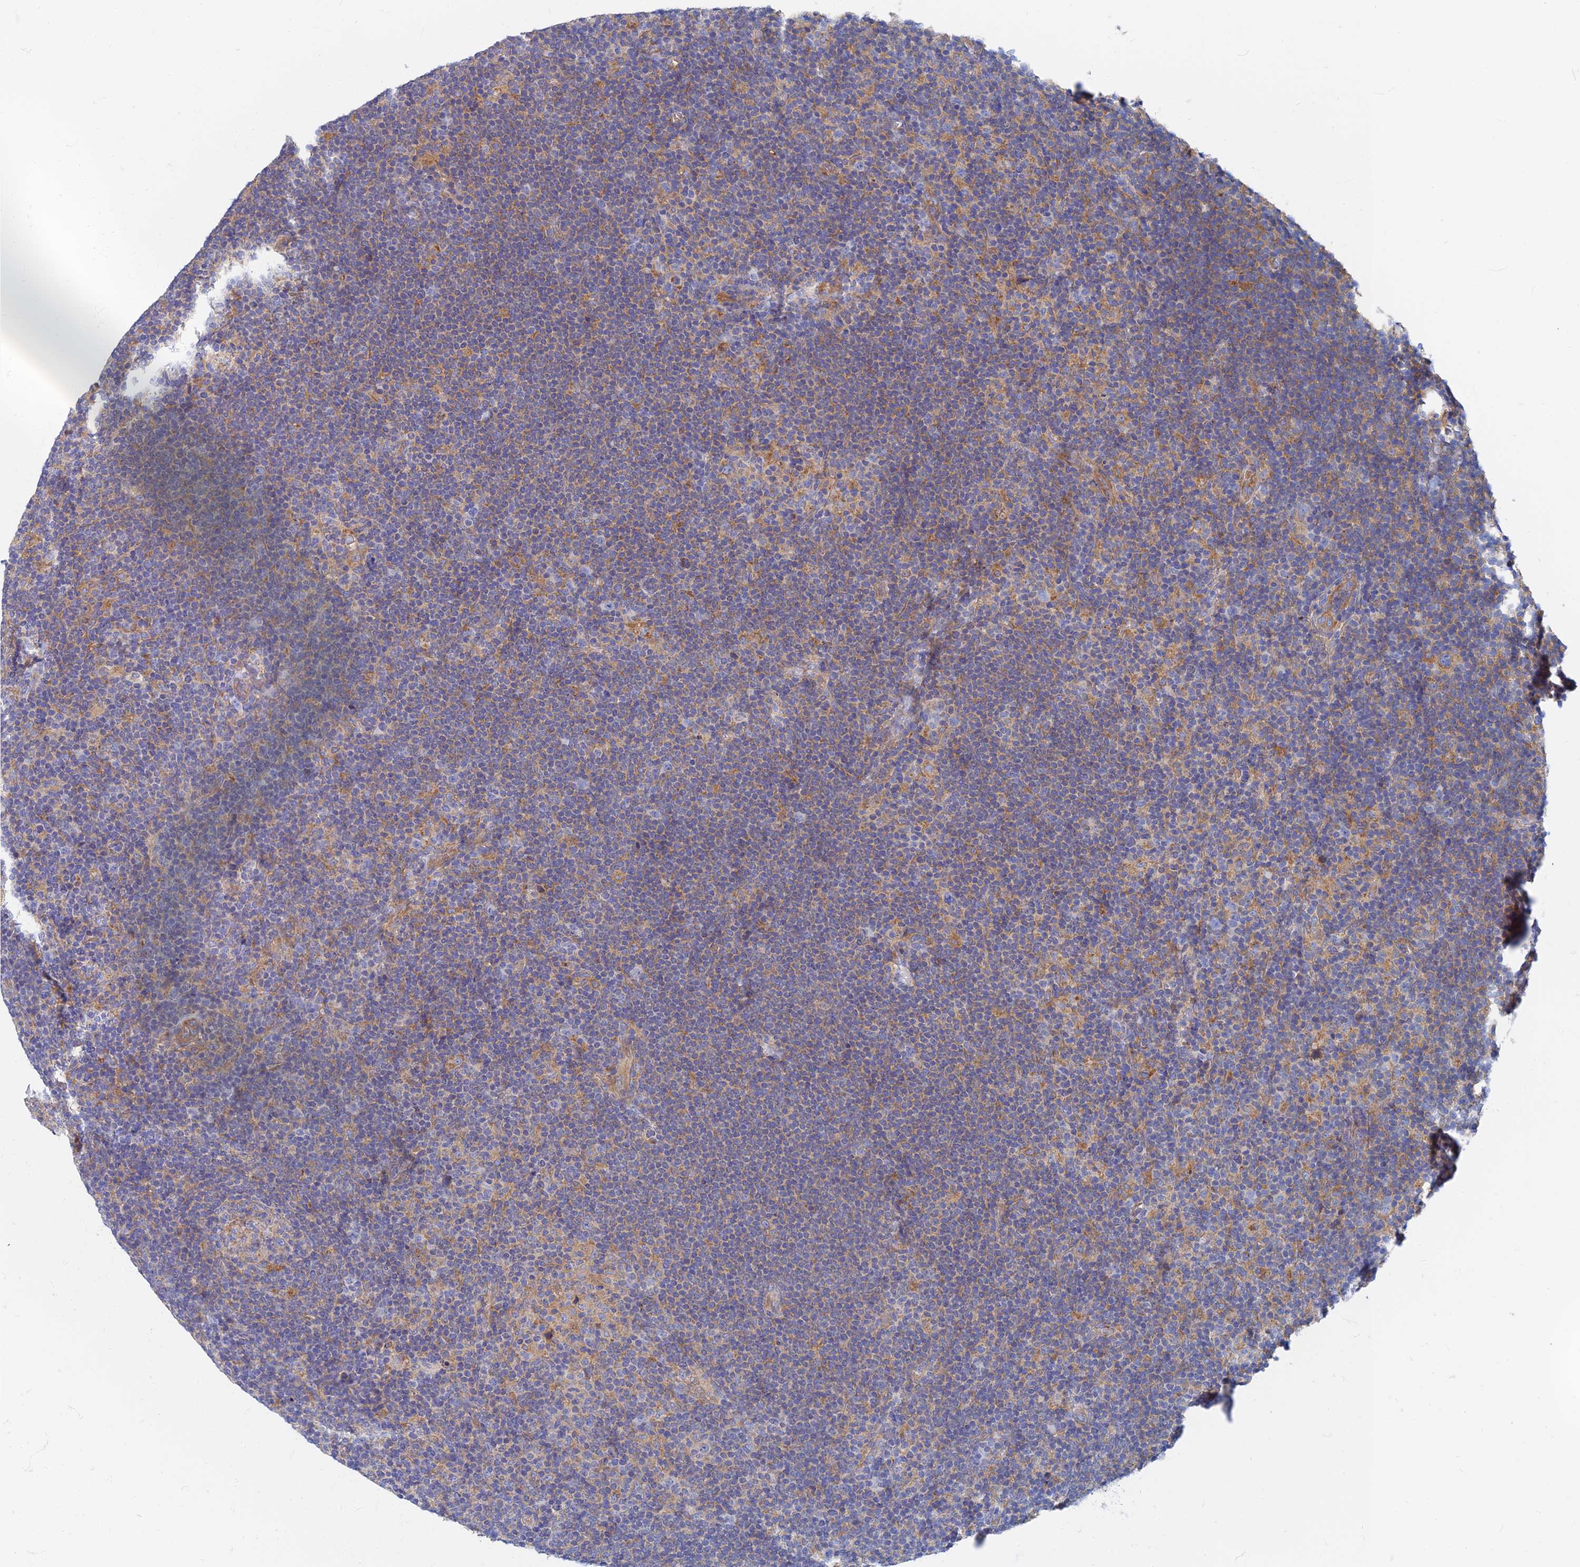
{"staining": {"intensity": "negative", "quantity": "none", "location": "none"}, "tissue": "lymphoma", "cell_type": "Tumor cells", "image_type": "cancer", "snomed": [{"axis": "morphology", "description": "Hodgkin's disease, NOS"}, {"axis": "topography", "description": "Lymph node"}], "caption": "DAB immunohistochemical staining of human lymphoma shows no significant positivity in tumor cells.", "gene": "TMEM44", "patient": {"sex": "female", "age": 57}}